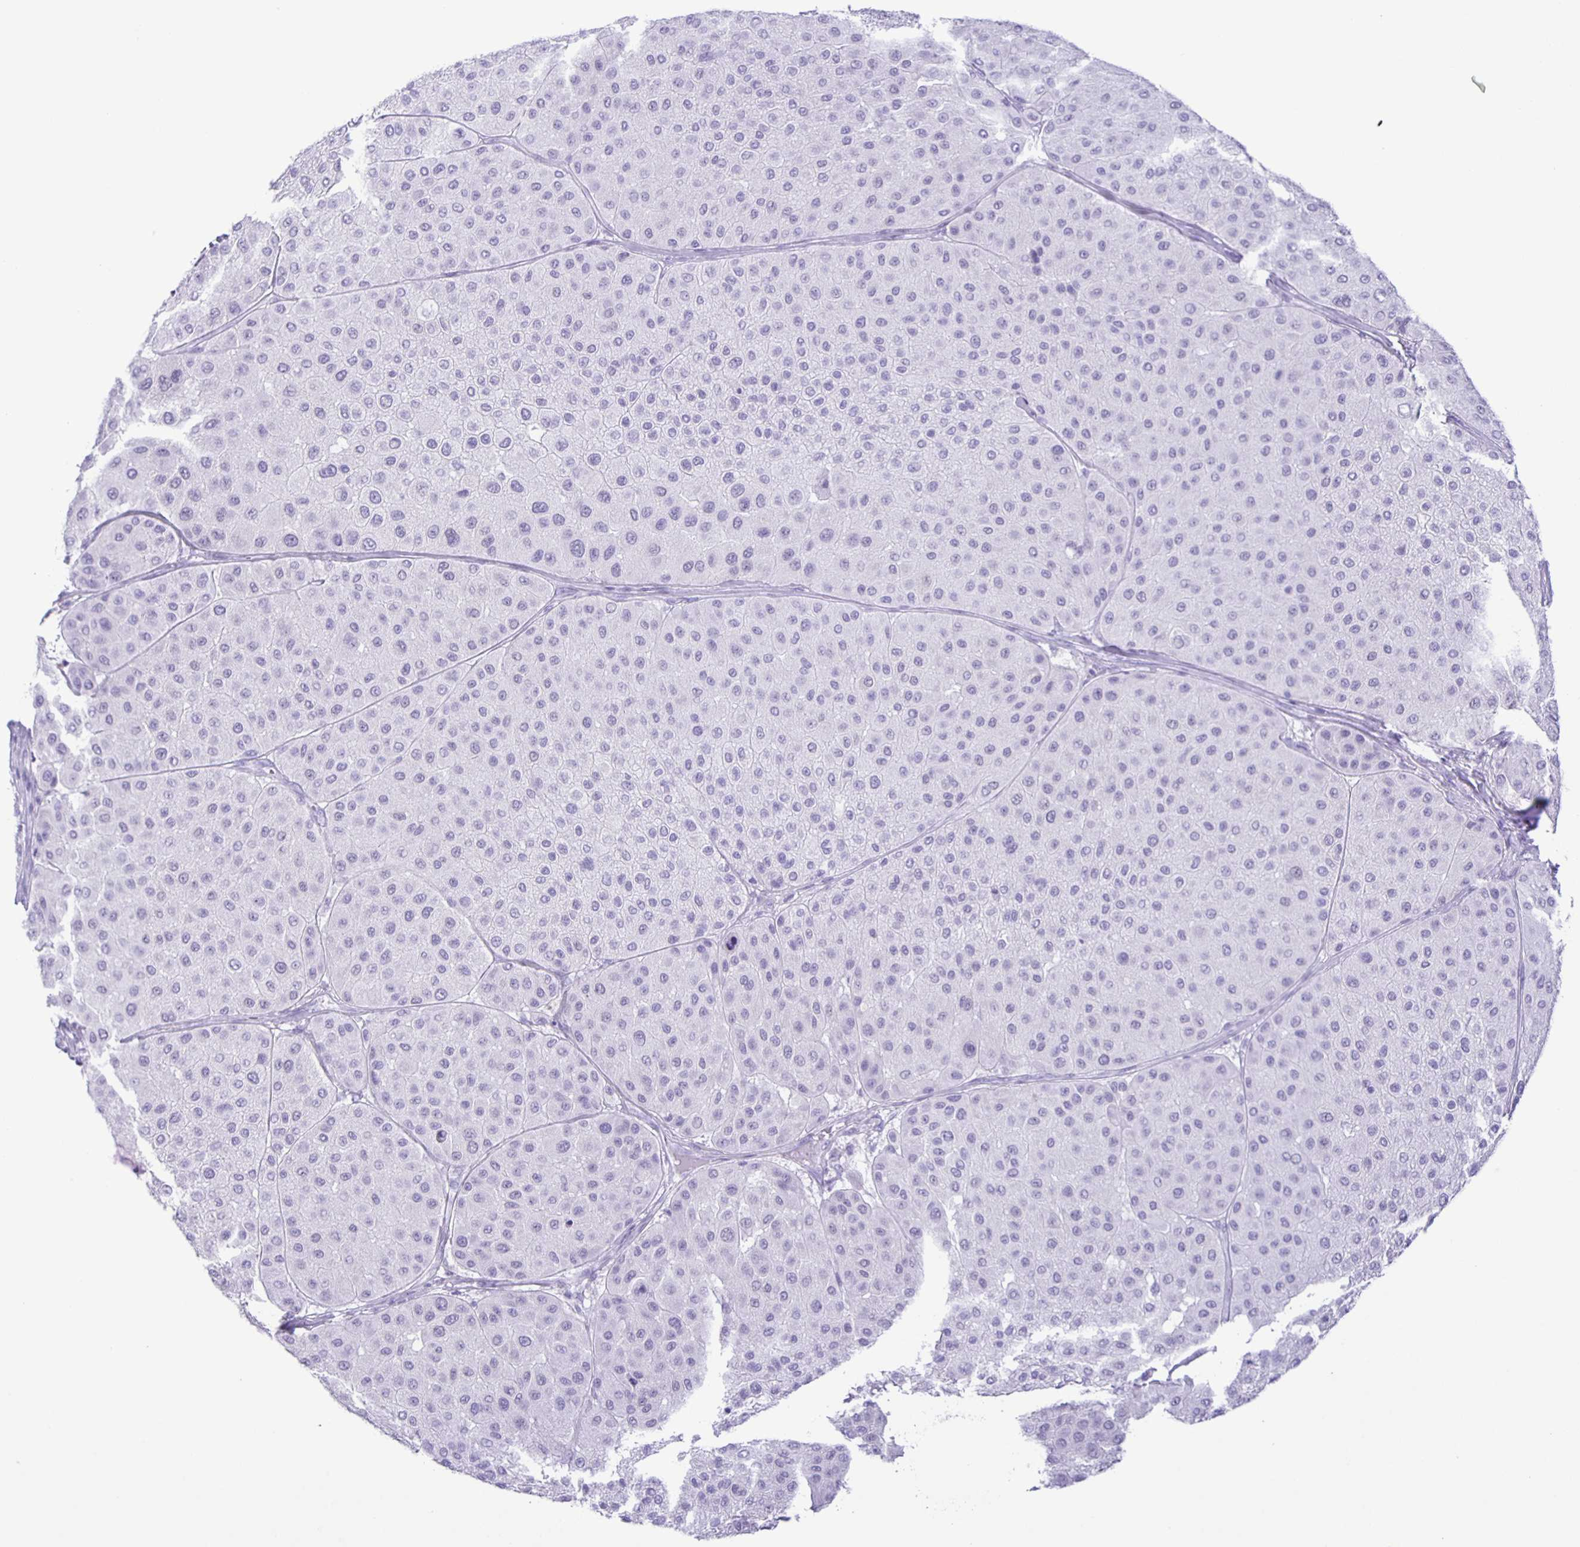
{"staining": {"intensity": "negative", "quantity": "none", "location": "none"}, "tissue": "melanoma", "cell_type": "Tumor cells", "image_type": "cancer", "snomed": [{"axis": "morphology", "description": "Malignant melanoma, Metastatic site"}, {"axis": "topography", "description": "Smooth muscle"}], "caption": "High power microscopy photomicrograph of an immunohistochemistry histopathology image of malignant melanoma (metastatic site), revealing no significant positivity in tumor cells.", "gene": "EZHIP", "patient": {"sex": "male", "age": 41}}